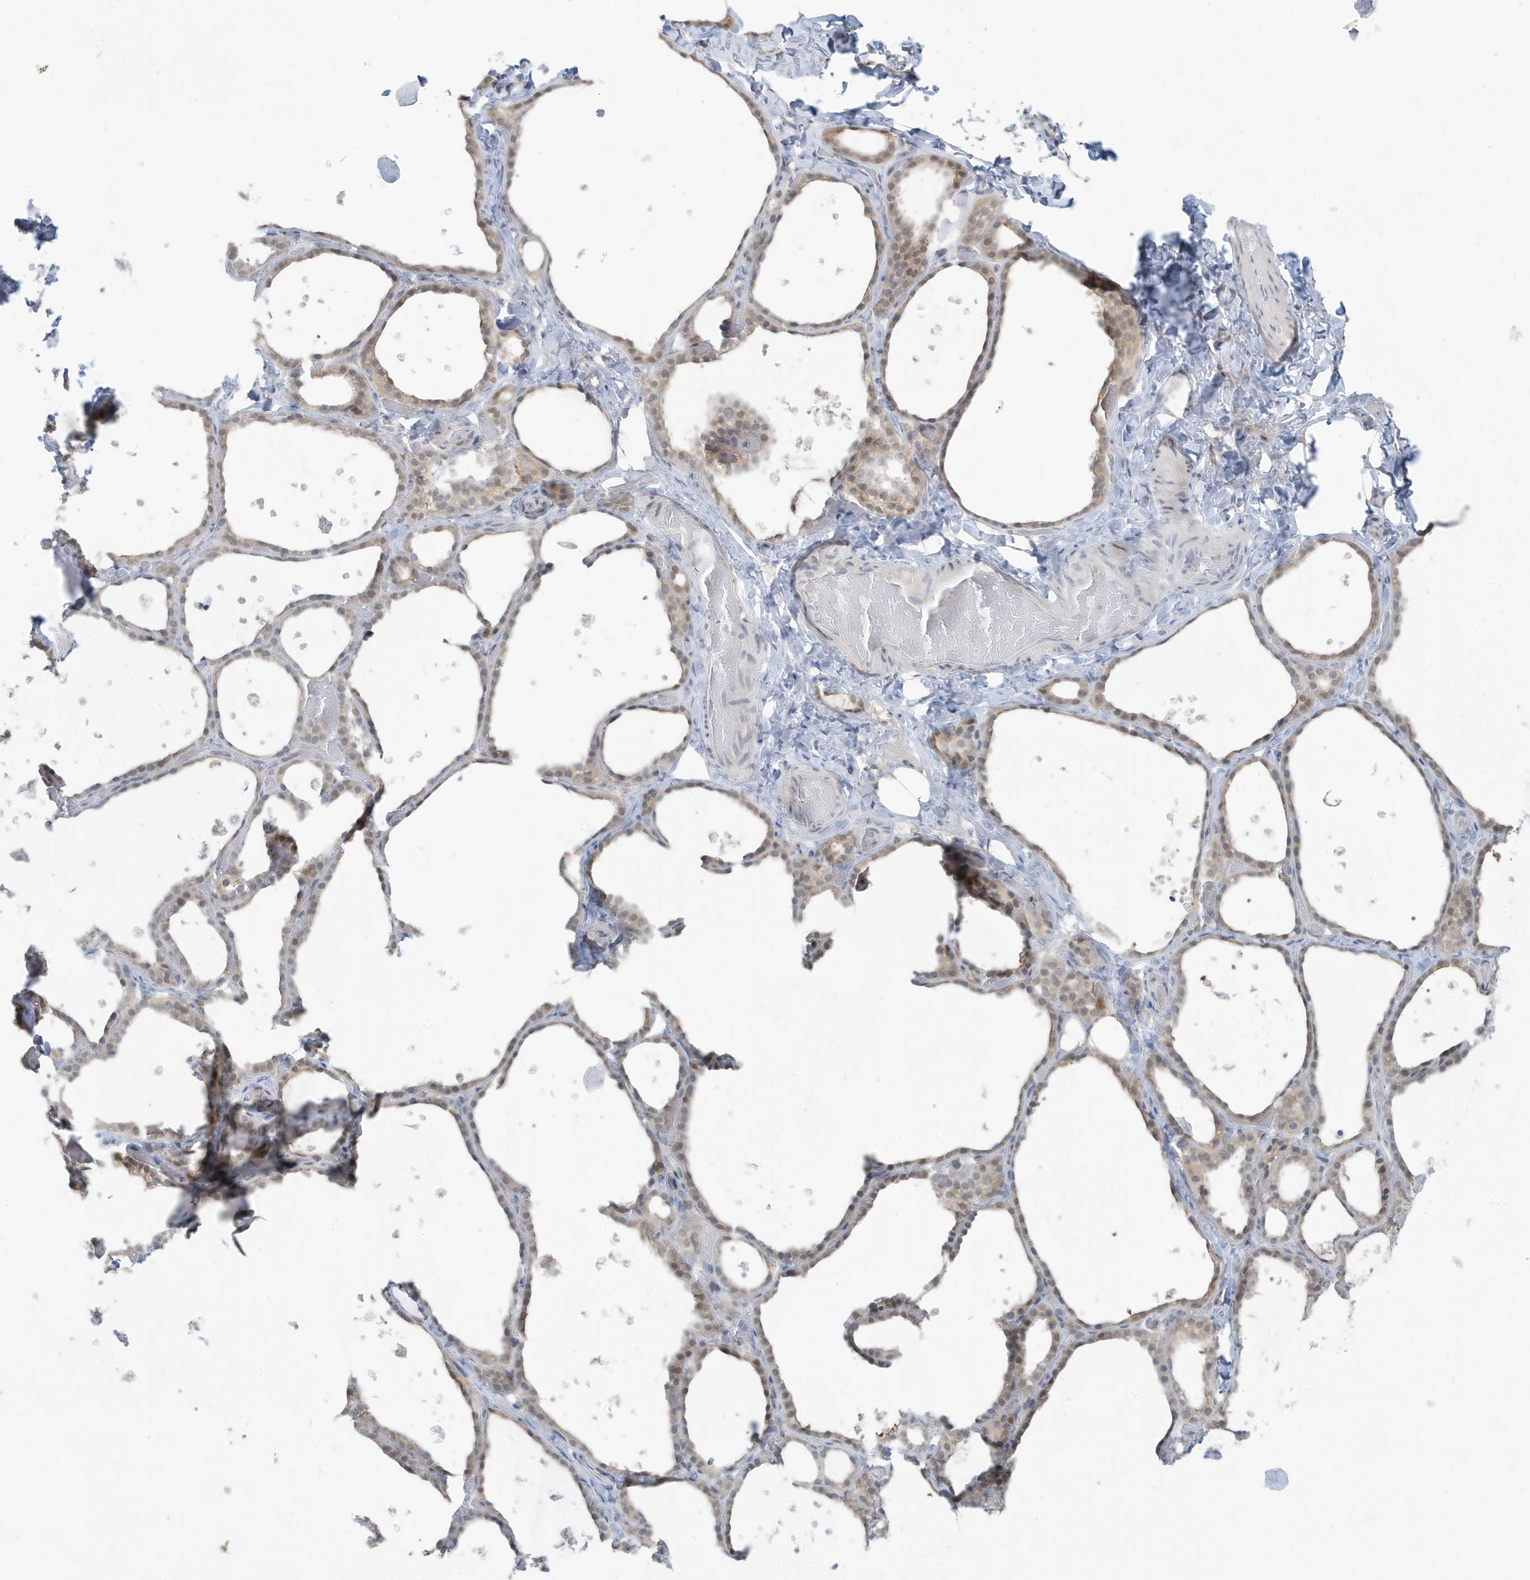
{"staining": {"intensity": "moderate", "quantity": "25%-75%", "location": "cytoplasmic/membranous,nuclear"}, "tissue": "thyroid gland", "cell_type": "Glandular cells", "image_type": "normal", "snomed": [{"axis": "morphology", "description": "Normal tissue, NOS"}, {"axis": "topography", "description": "Thyroid gland"}], "caption": "Immunohistochemical staining of unremarkable thyroid gland exhibits 25%-75% levels of moderate cytoplasmic/membranous,nuclear protein staining in about 25%-75% of glandular cells. (DAB IHC, brown staining for protein, blue staining for nuclei).", "gene": "OGA", "patient": {"sex": "female", "age": 44}}